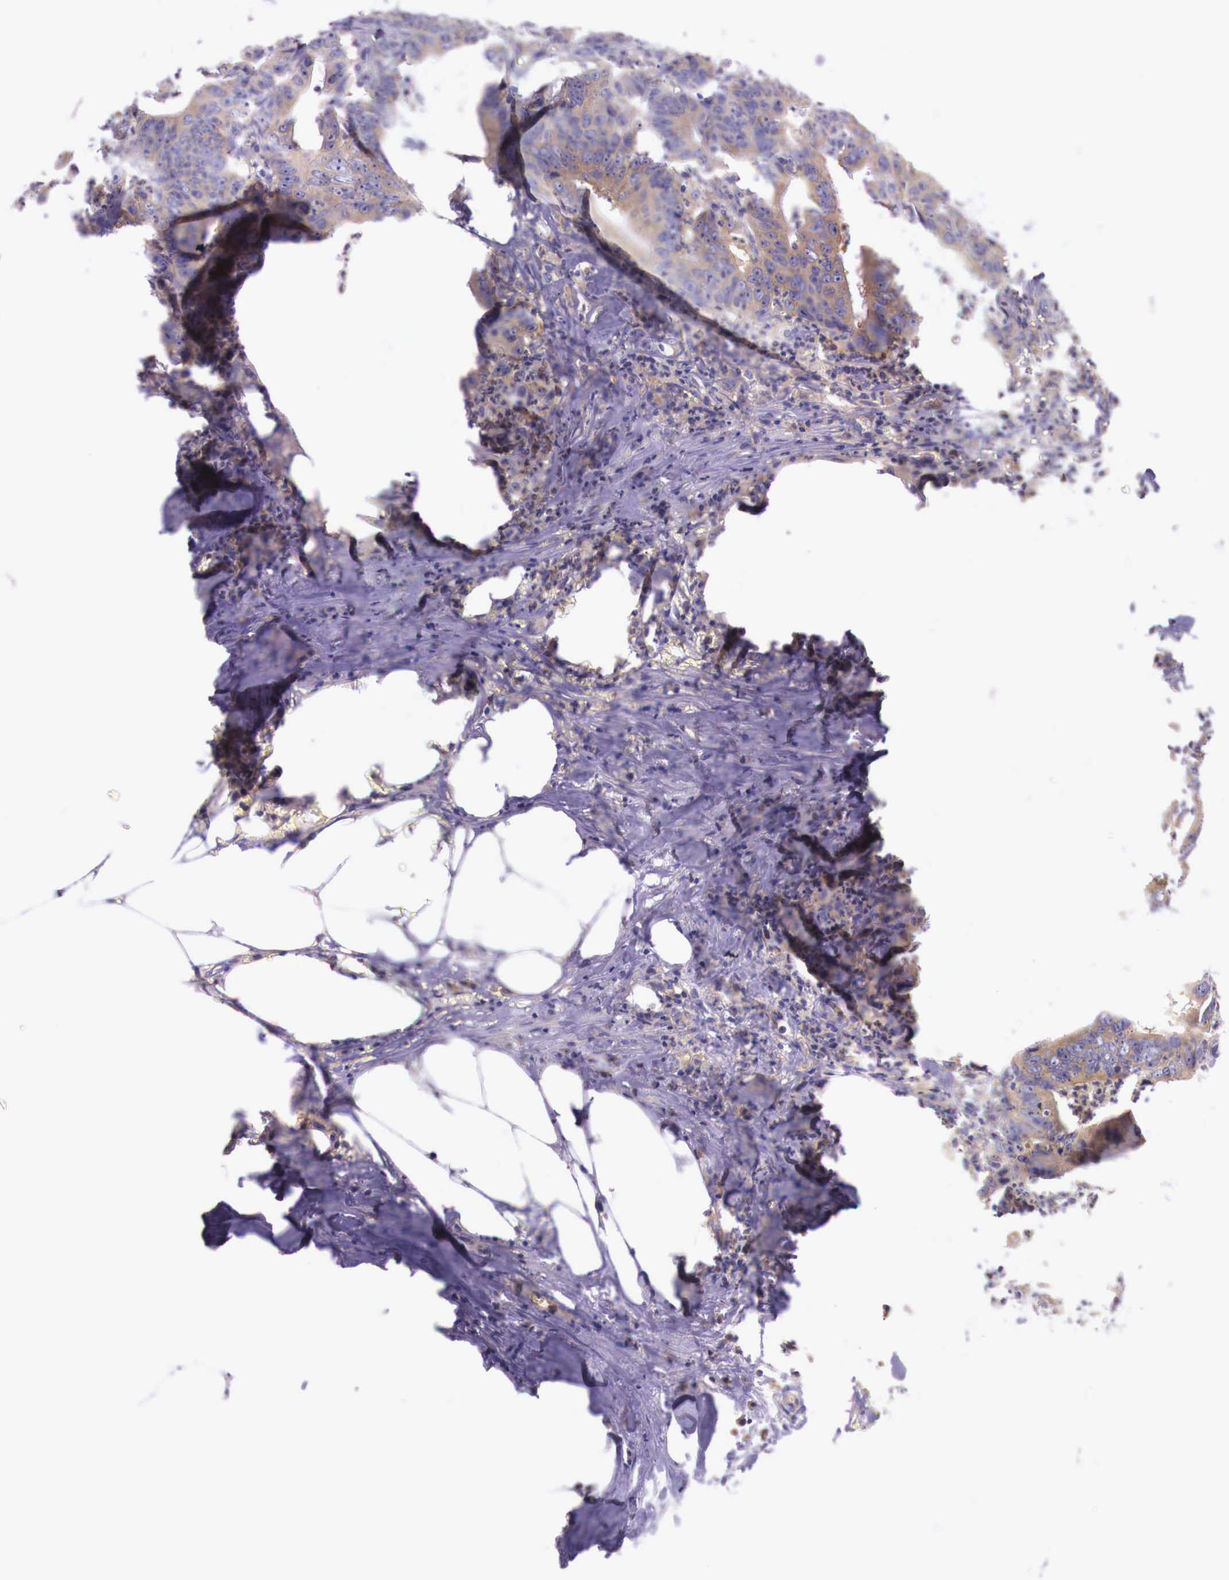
{"staining": {"intensity": "weak", "quantity": "25%-75%", "location": "cytoplasmic/membranous"}, "tissue": "colorectal cancer", "cell_type": "Tumor cells", "image_type": "cancer", "snomed": [{"axis": "morphology", "description": "Adenocarcinoma, NOS"}, {"axis": "topography", "description": "Colon"}], "caption": "Immunohistochemistry of human colorectal cancer demonstrates low levels of weak cytoplasmic/membranous positivity in about 25%-75% of tumor cells.", "gene": "GRIPAP1", "patient": {"sex": "female", "age": 76}}